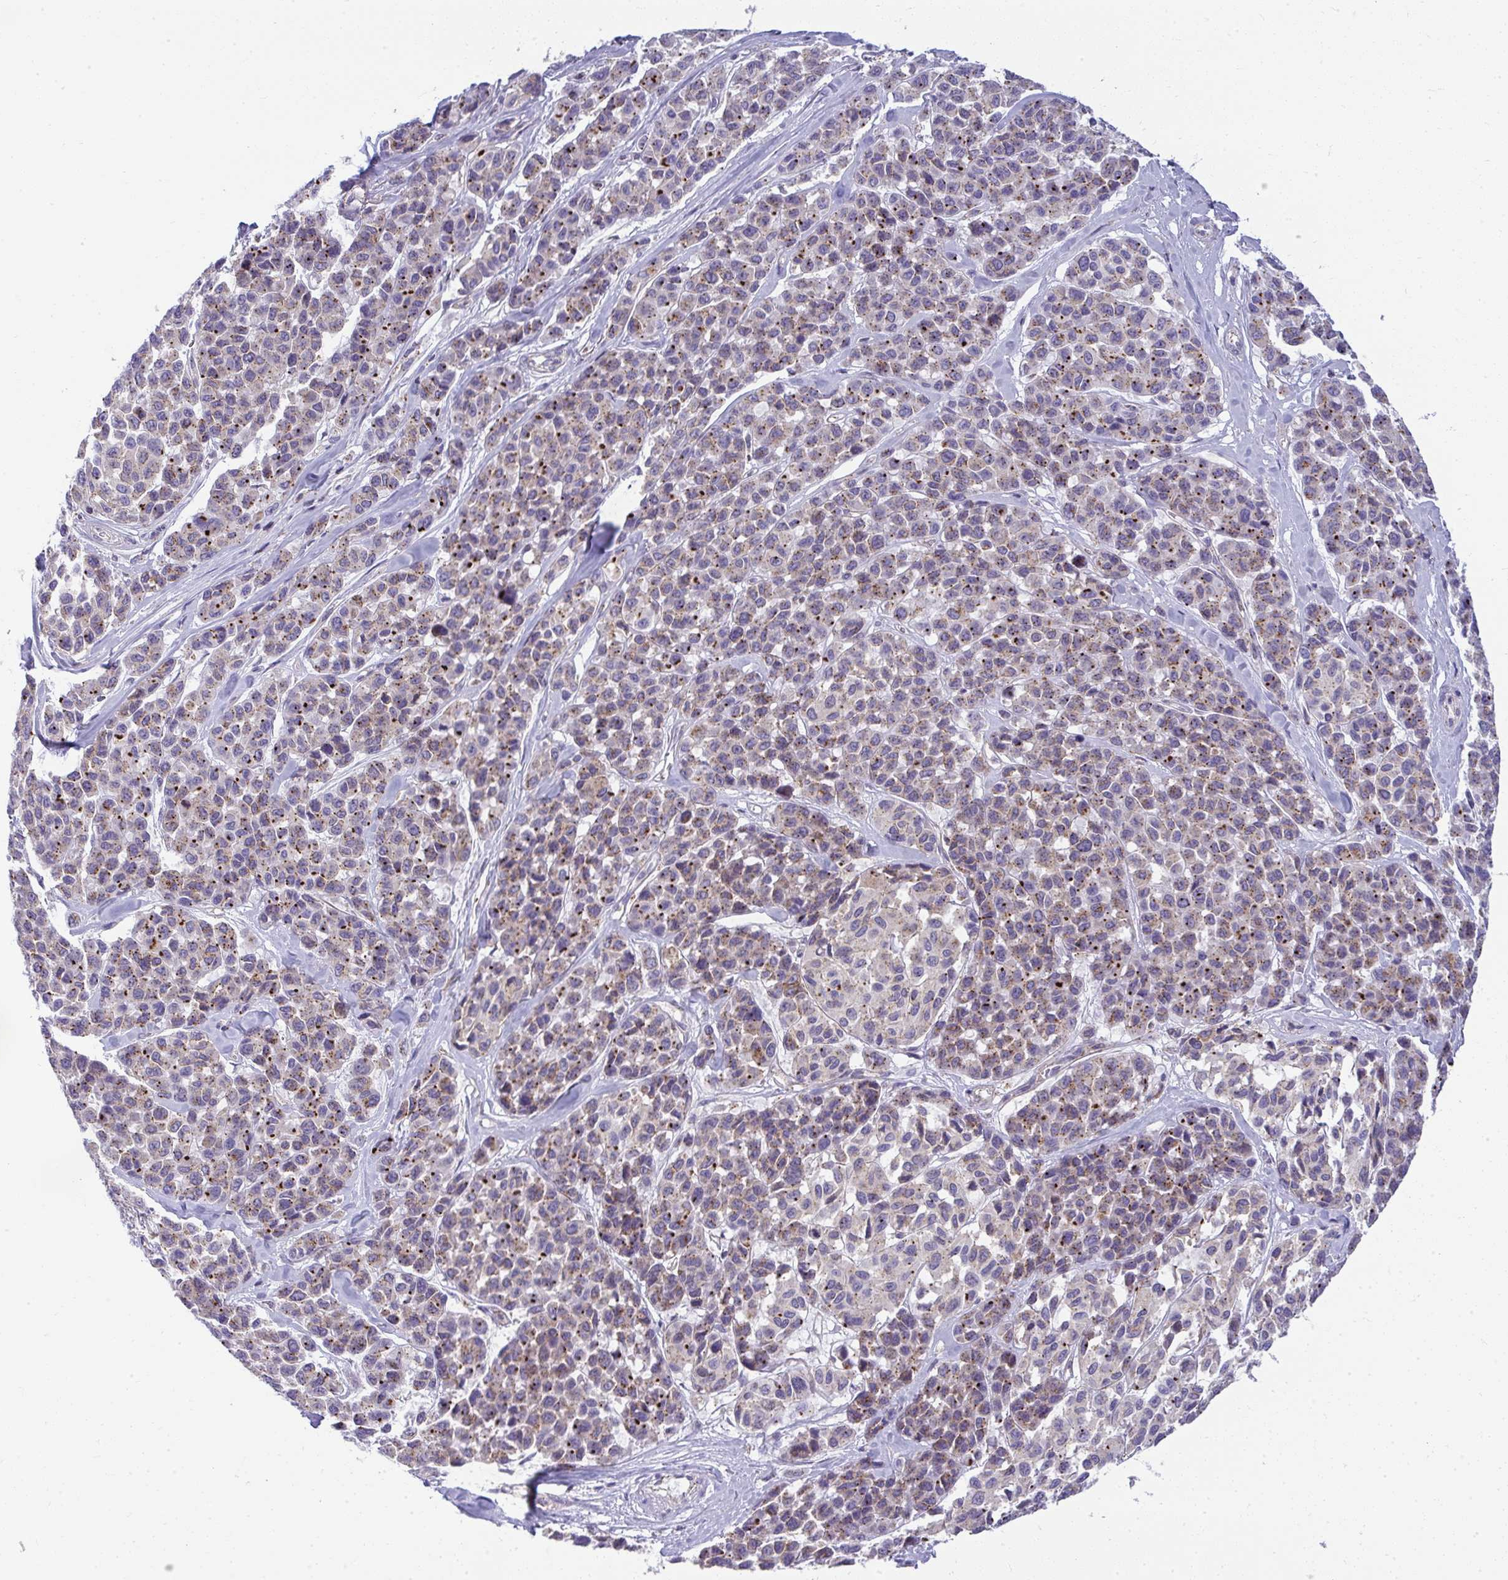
{"staining": {"intensity": "moderate", "quantity": "25%-75%", "location": "cytoplasmic/membranous"}, "tissue": "melanoma", "cell_type": "Tumor cells", "image_type": "cancer", "snomed": [{"axis": "morphology", "description": "Malignant melanoma, NOS"}, {"axis": "topography", "description": "Skin"}], "caption": "The histopathology image reveals staining of malignant melanoma, revealing moderate cytoplasmic/membranous protein positivity (brown color) within tumor cells. Nuclei are stained in blue.", "gene": "VPS4B", "patient": {"sex": "female", "age": 66}}